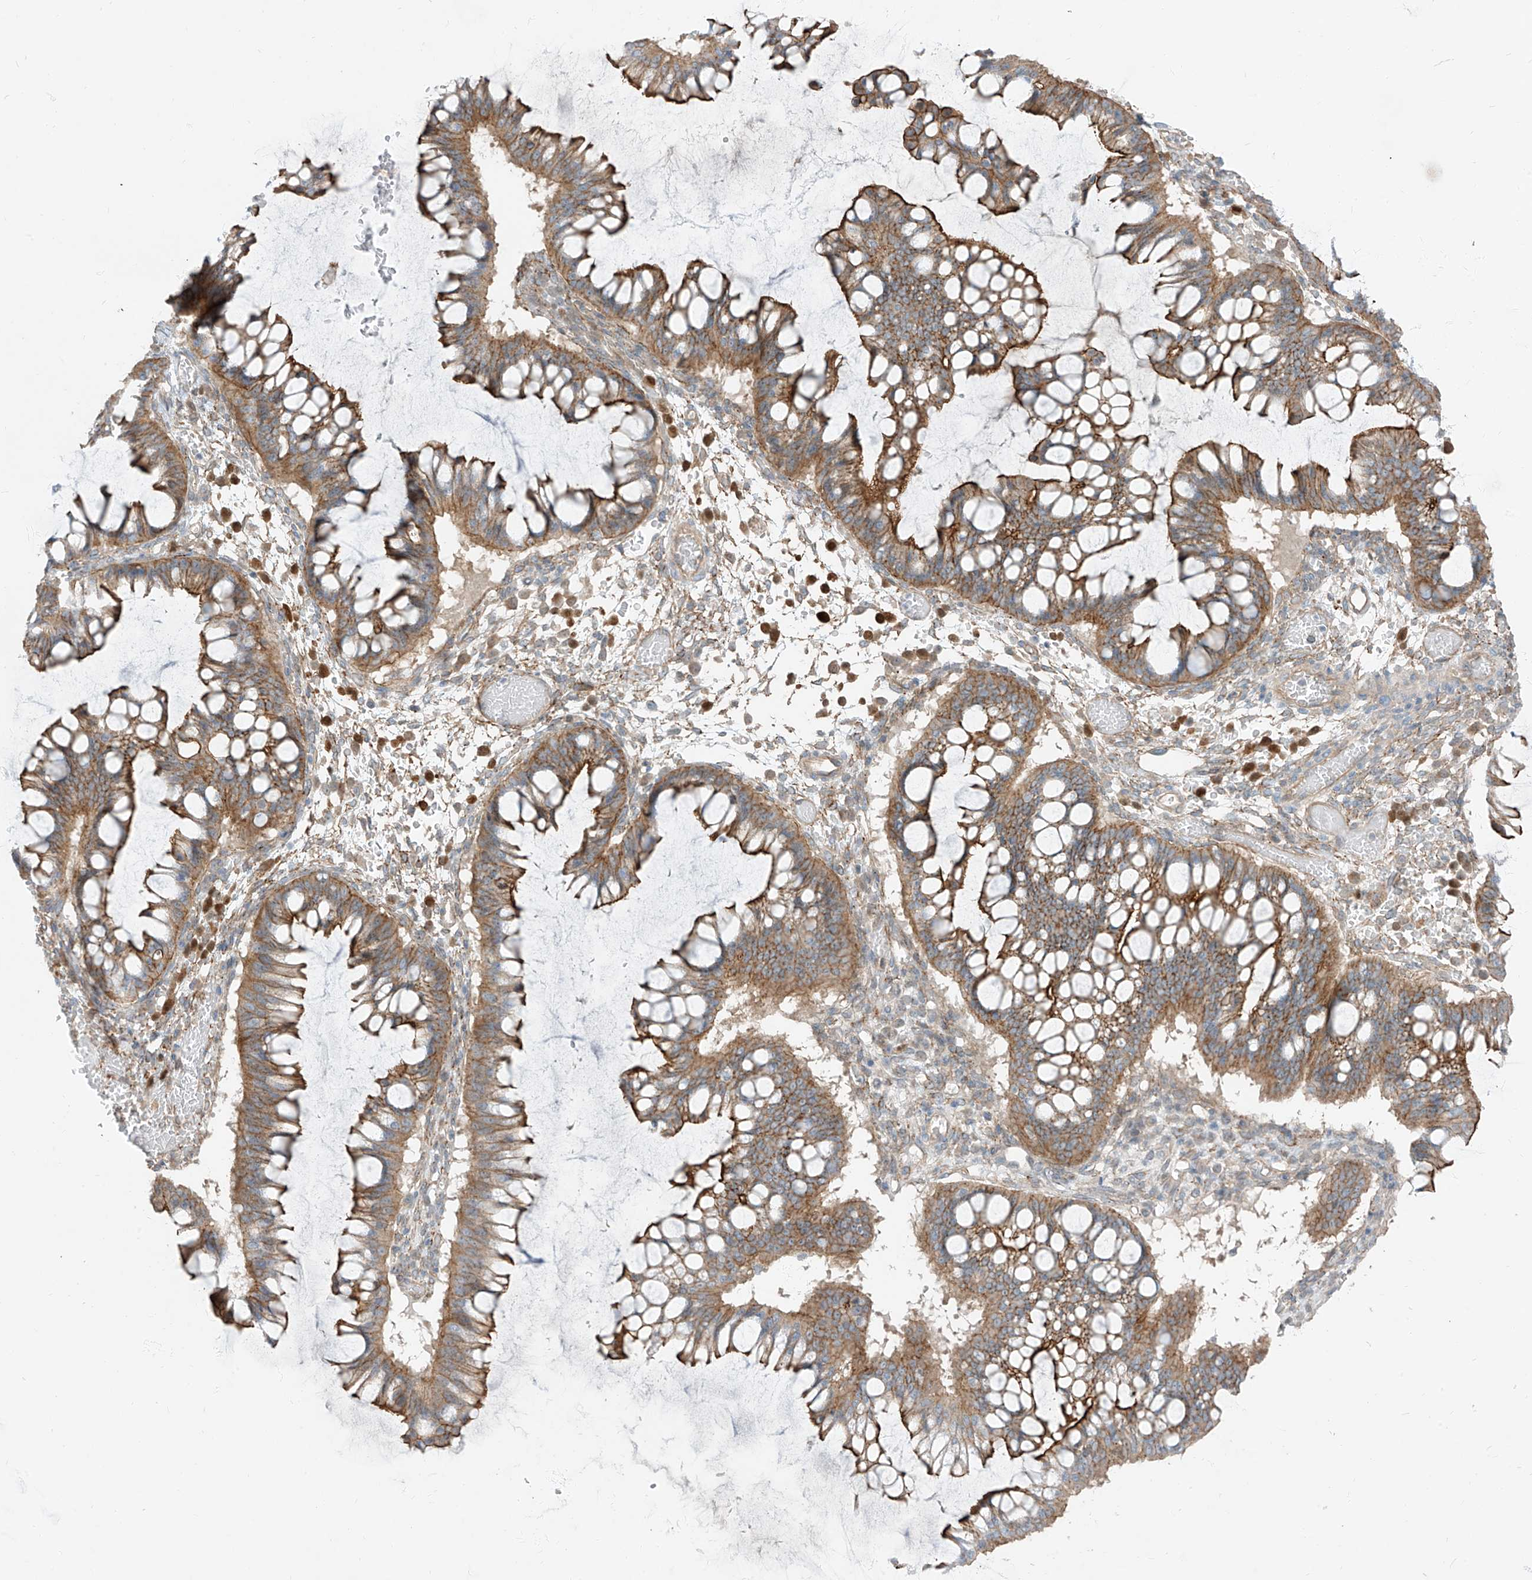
{"staining": {"intensity": "moderate", "quantity": ">75%", "location": "cytoplasmic/membranous"}, "tissue": "ovarian cancer", "cell_type": "Tumor cells", "image_type": "cancer", "snomed": [{"axis": "morphology", "description": "Cystadenocarcinoma, mucinous, NOS"}, {"axis": "topography", "description": "Ovary"}], "caption": "Ovarian cancer (mucinous cystadenocarcinoma) stained for a protein (brown) demonstrates moderate cytoplasmic/membranous positive positivity in approximately >75% of tumor cells.", "gene": "EPHX4", "patient": {"sex": "female", "age": 73}}